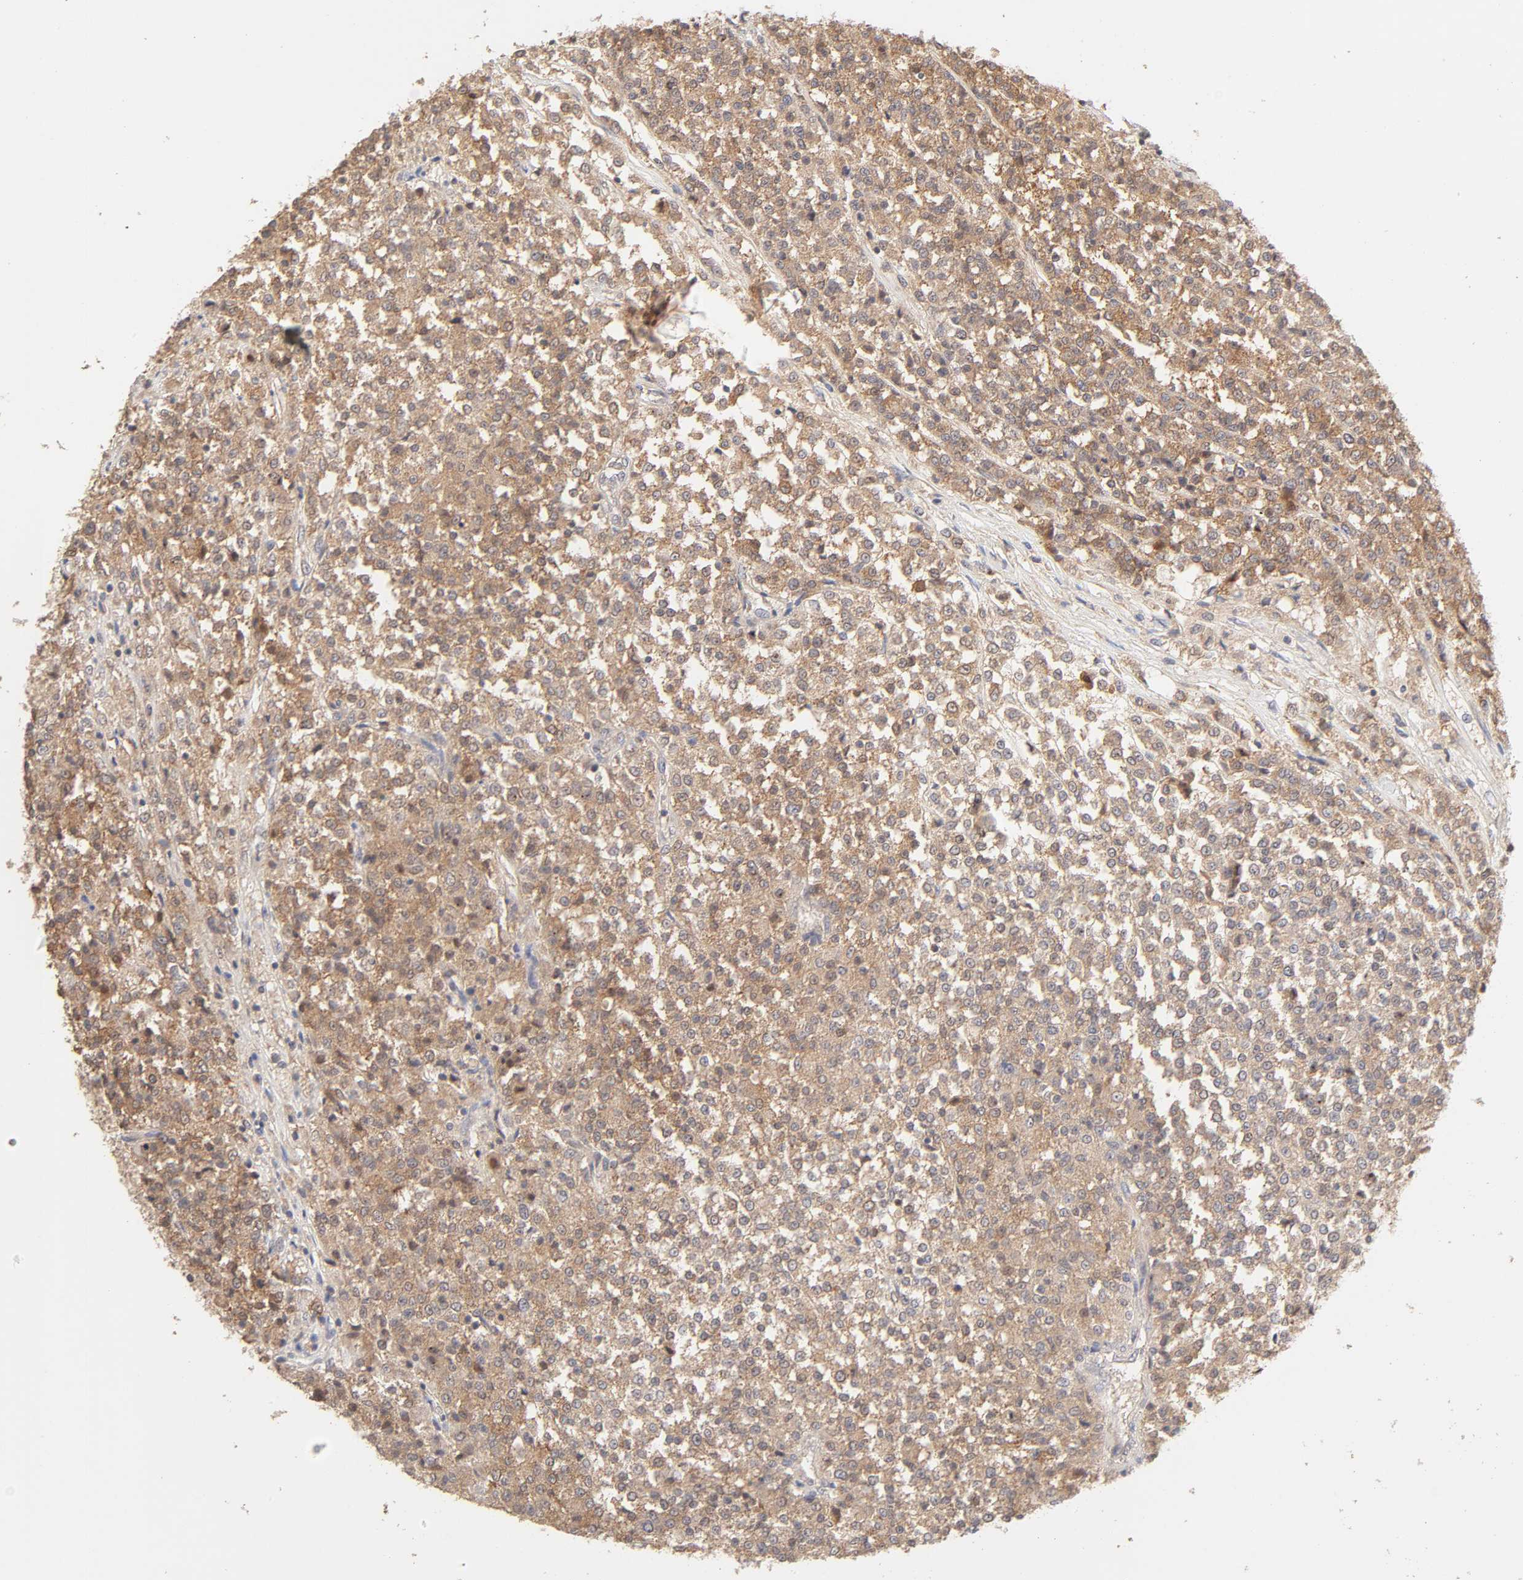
{"staining": {"intensity": "moderate", "quantity": ">75%", "location": "cytoplasmic/membranous"}, "tissue": "testis cancer", "cell_type": "Tumor cells", "image_type": "cancer", "snomed": [{"axis": "morphology", "description": "Seminoma, NOS"}, {"axis": "topography", "description": "Testis"}], "caption": "A micrograph of human testis cancer (seminoma) stained for a protein displays moderate cytoplasmic/membranous brown staining in tumor cells.", "gene": "AP1G2", "patient": {"sex": "male", "age": 59}}